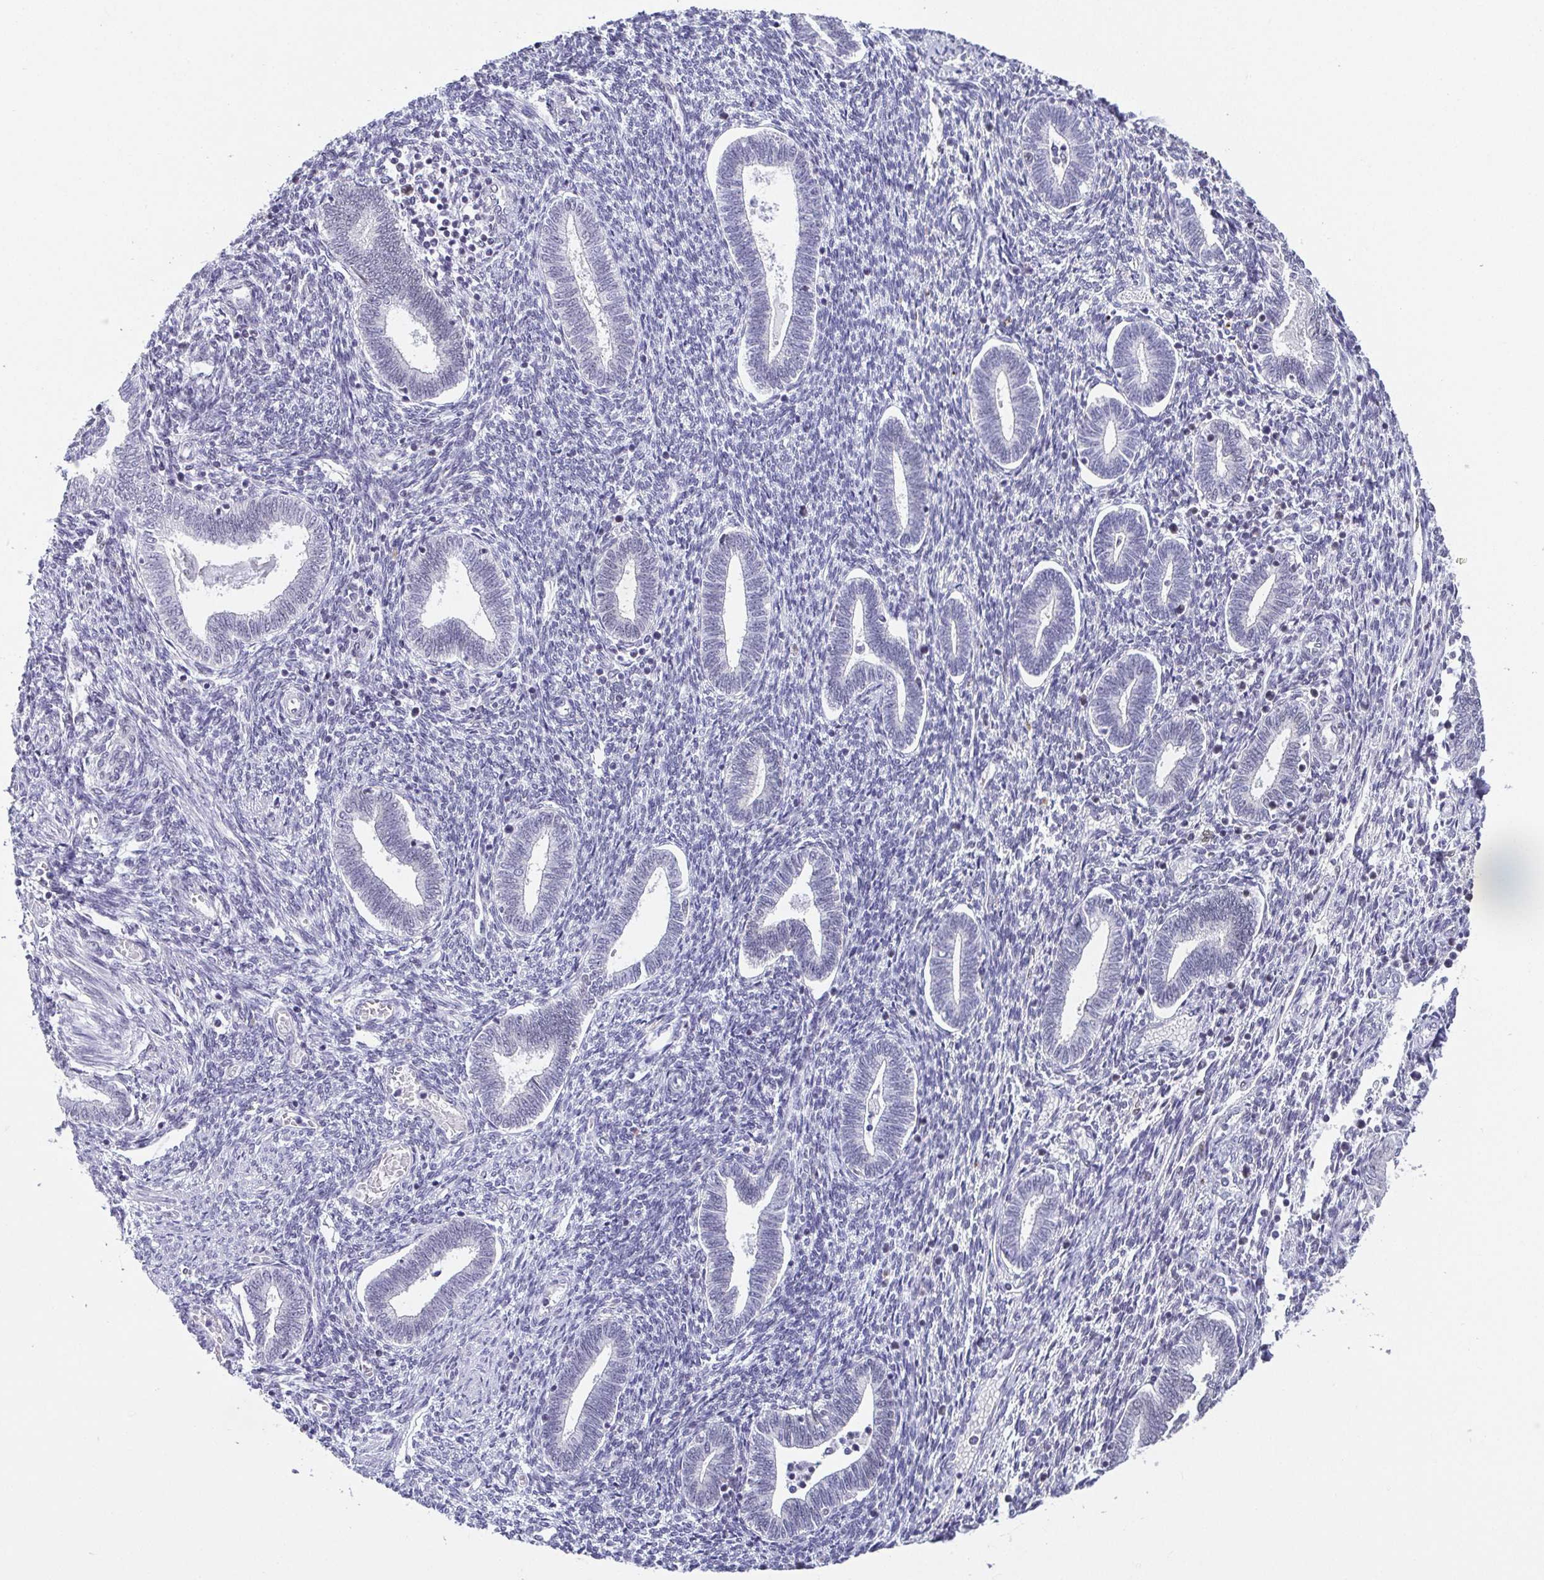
{"staining": {"intensity": "negative", "quantity": "none", "location": "none"}, "tissue": "endometrium", "cell_type": "Cells in endometrial stroma", "image_type": "normal", "snomed": [{"axis": "morphology", "description": "Normal tissue, NOS"}, {"axis": "topography", "description": "Endometrium"}], "caption": "Endometrium stained for a protein using immunohistochemistry exhibits no expression cells in endometrial stroma.", "gene": "RBM3", "patient": {"sex": "female", "age": 42}}